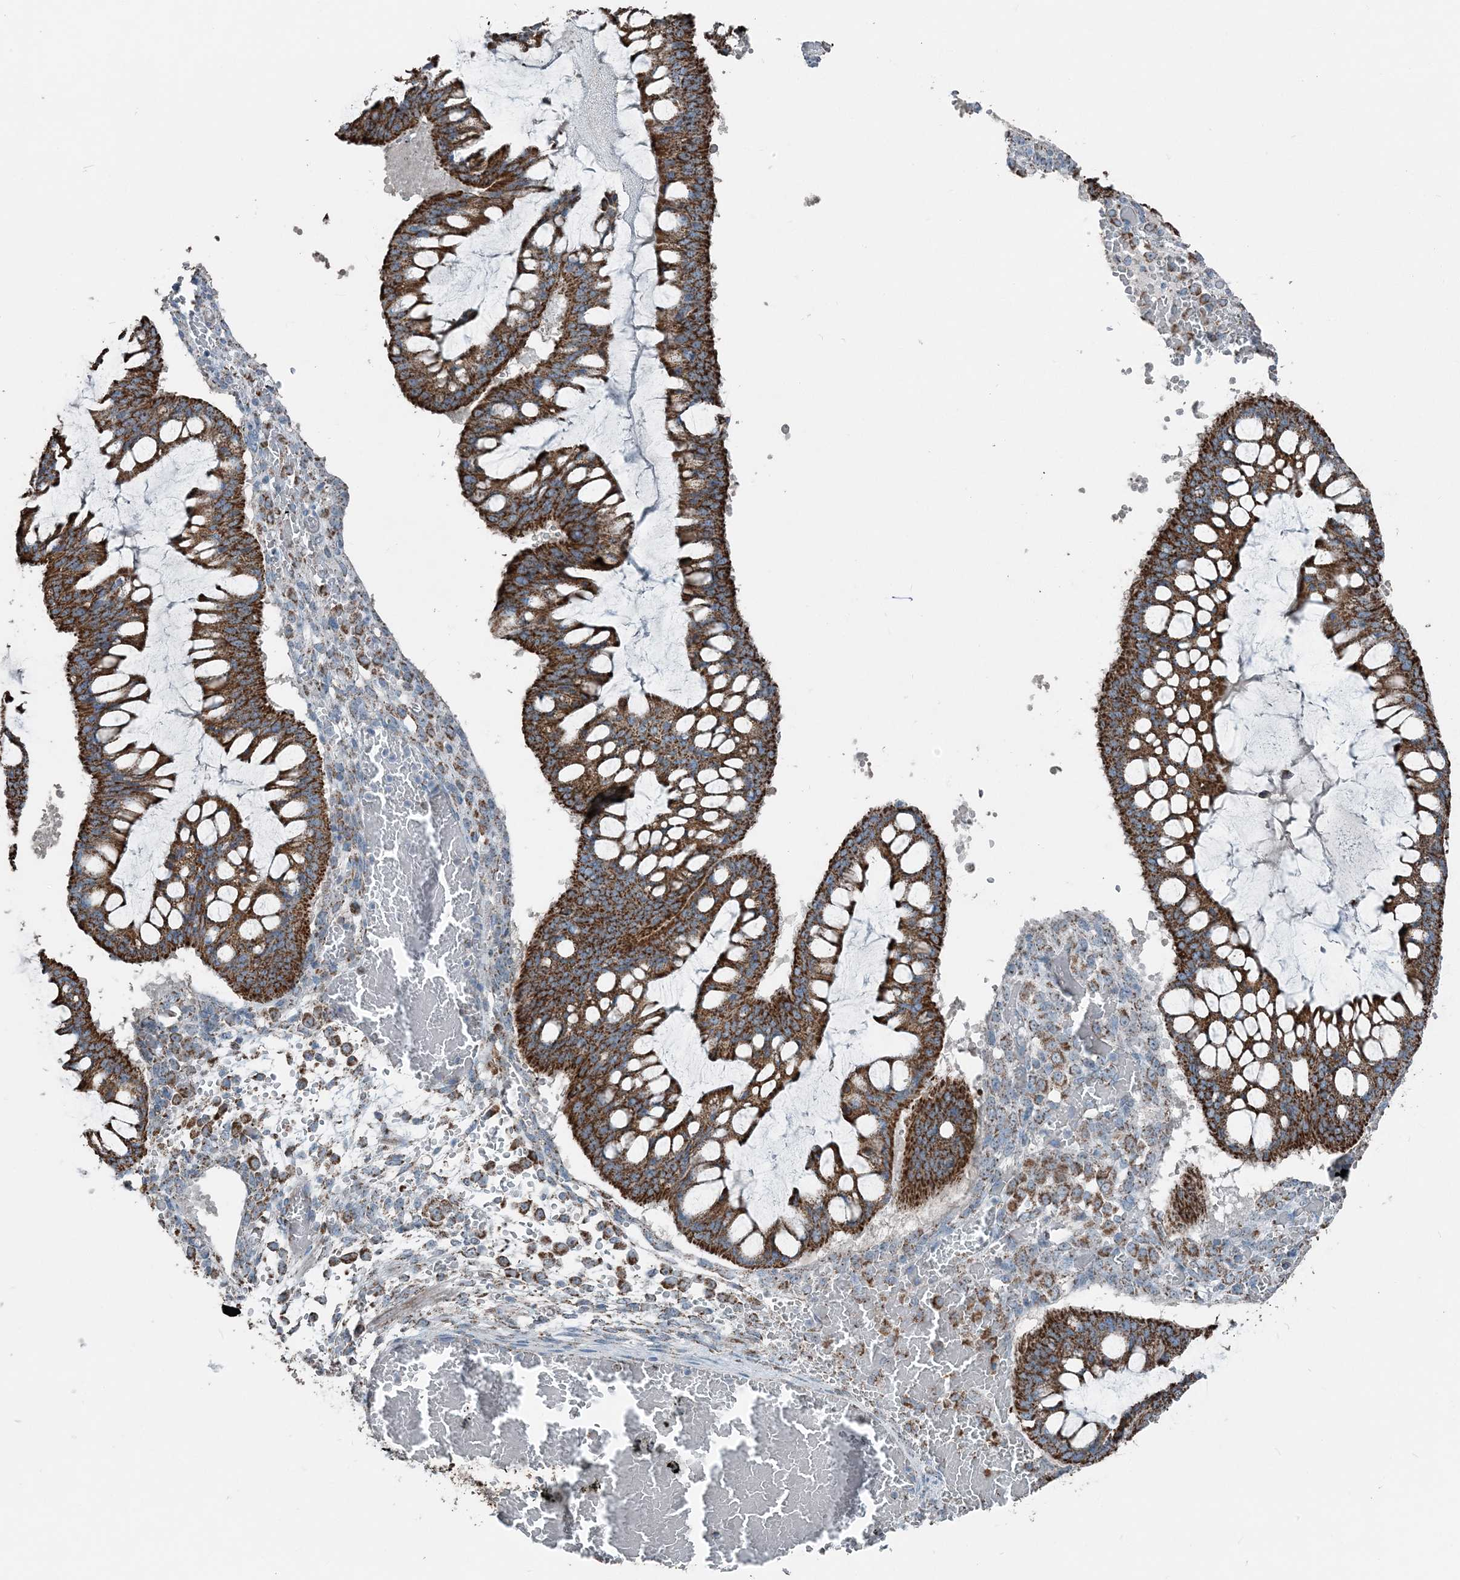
{"staining": {"intensity": "strong", "quantity": ">75%", "location": "cytoplasmic/membranous"}, "tissue": "ovarian cancer", "cell_type": "Tumor cells", "image_type": "cancer", "snomed": [{"axis": "morphology", "description": "Cystadenocarcinoma, mucinous, NOS"}, {"axis": "topography", "description": "Ovary"}], "caption": "DAB (3,3'-diaminobenzidine) immunohistochemical staining of human ovarian cancer (mucinous cystadenocarcinoma) displays strong cytoplasmic/membranous protein expression in about >75% of tumor cells. (brown staining indicates protein expression, while blue staining denotes nuclei).", "gene": "SUCLG1", "patient": {"sex": "female", "age": 73}}